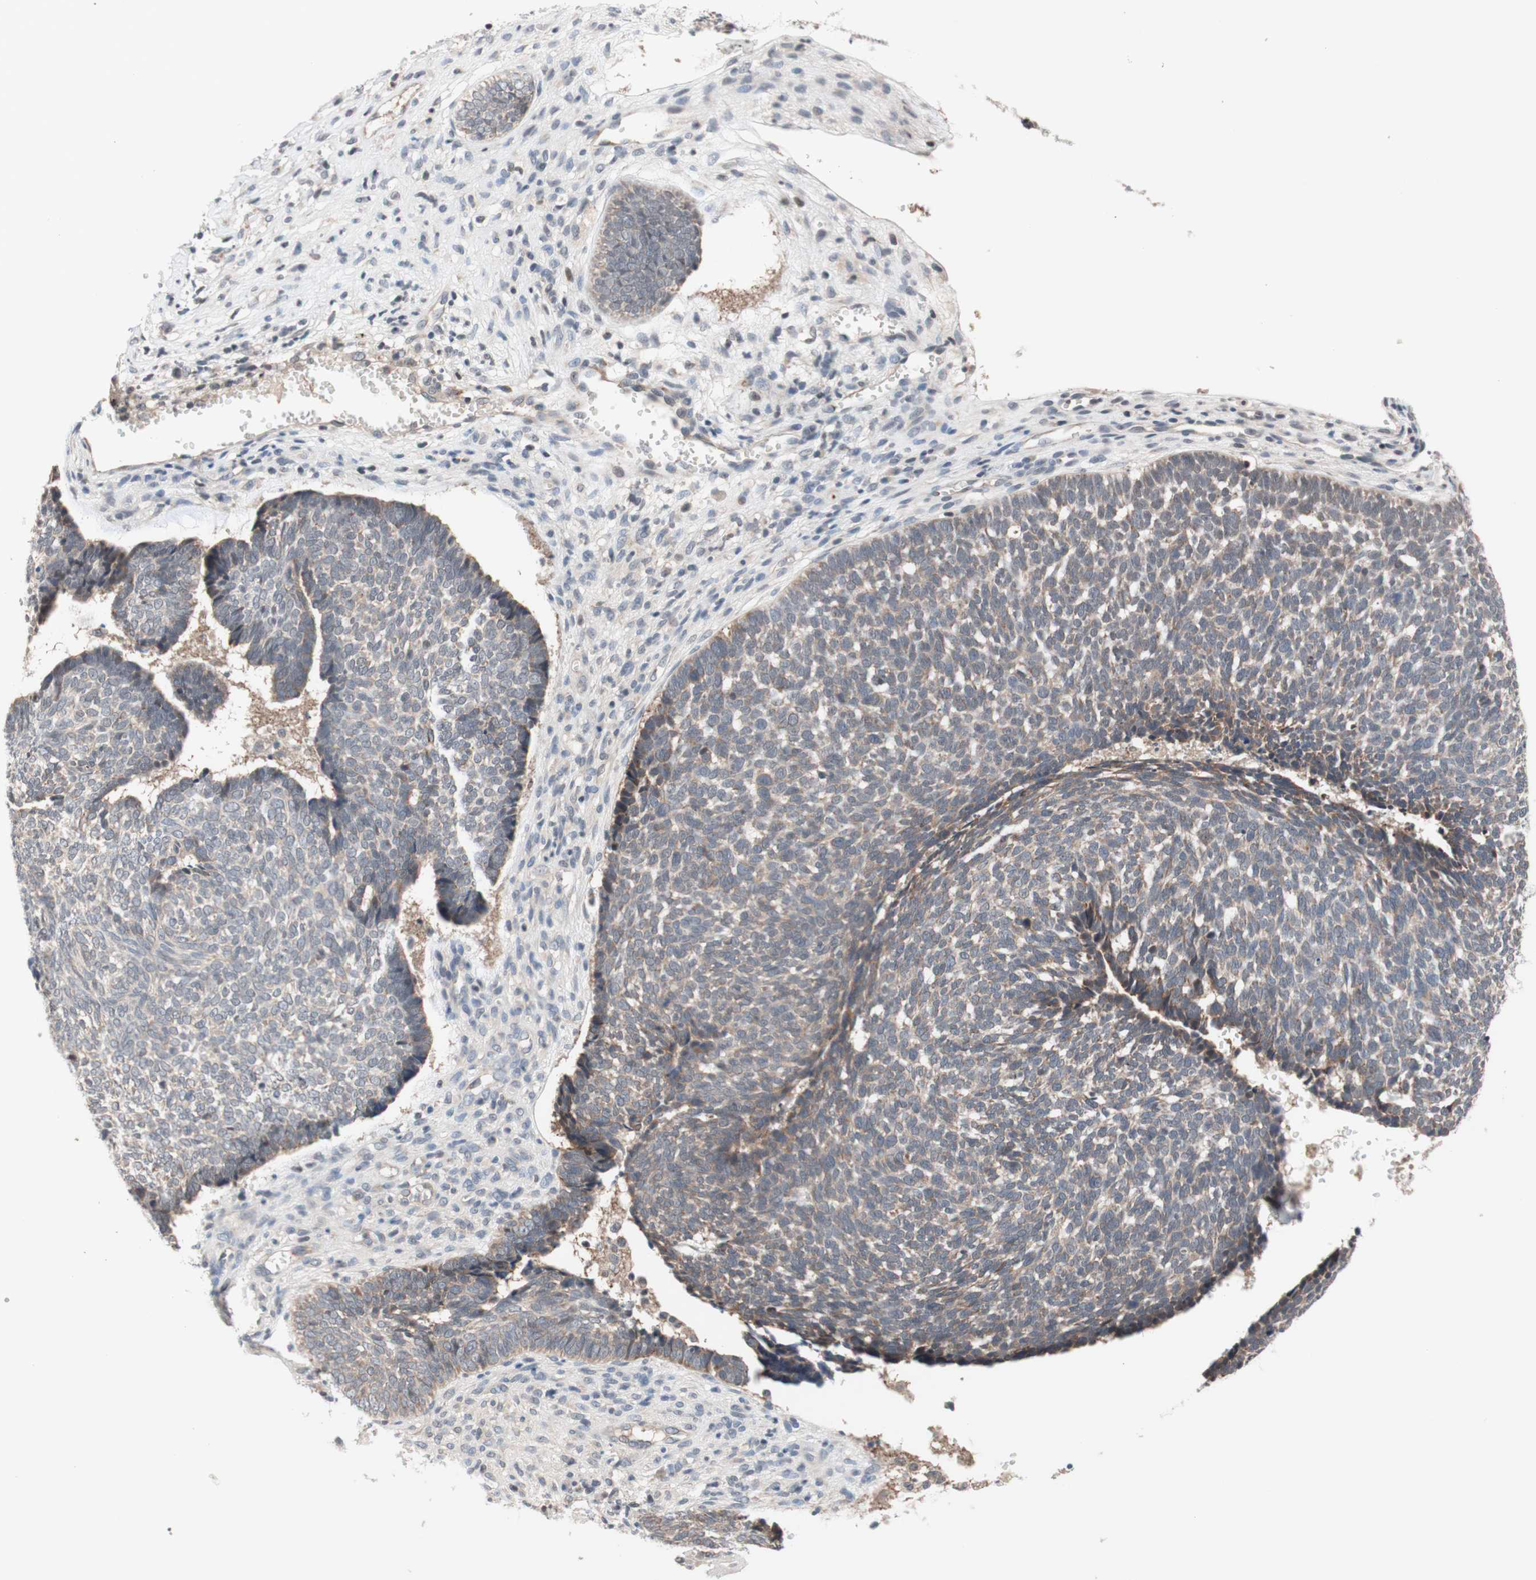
{"staining": {"intensity": "weak", "quantity": ">75%", "location": "cytoplasmic/membranous"}, "tissue": "skin cancer", "cell_type": "Tumor cells", "image_type": "cancer", "snomed": [{"axis": "morphology", "description": "Basal cell carcinoma"}, {"axis": "topography", "description": "Skin"}], "caption": "Immunohistochemistry (IHC) (DAB) staining of skin basal cell carcinoma reveals weak cytoplasmic/membranous protein staining in about >75% of tumor cells.", "gene": "CD55", "patient": {"sex": "male", "age": 84}}